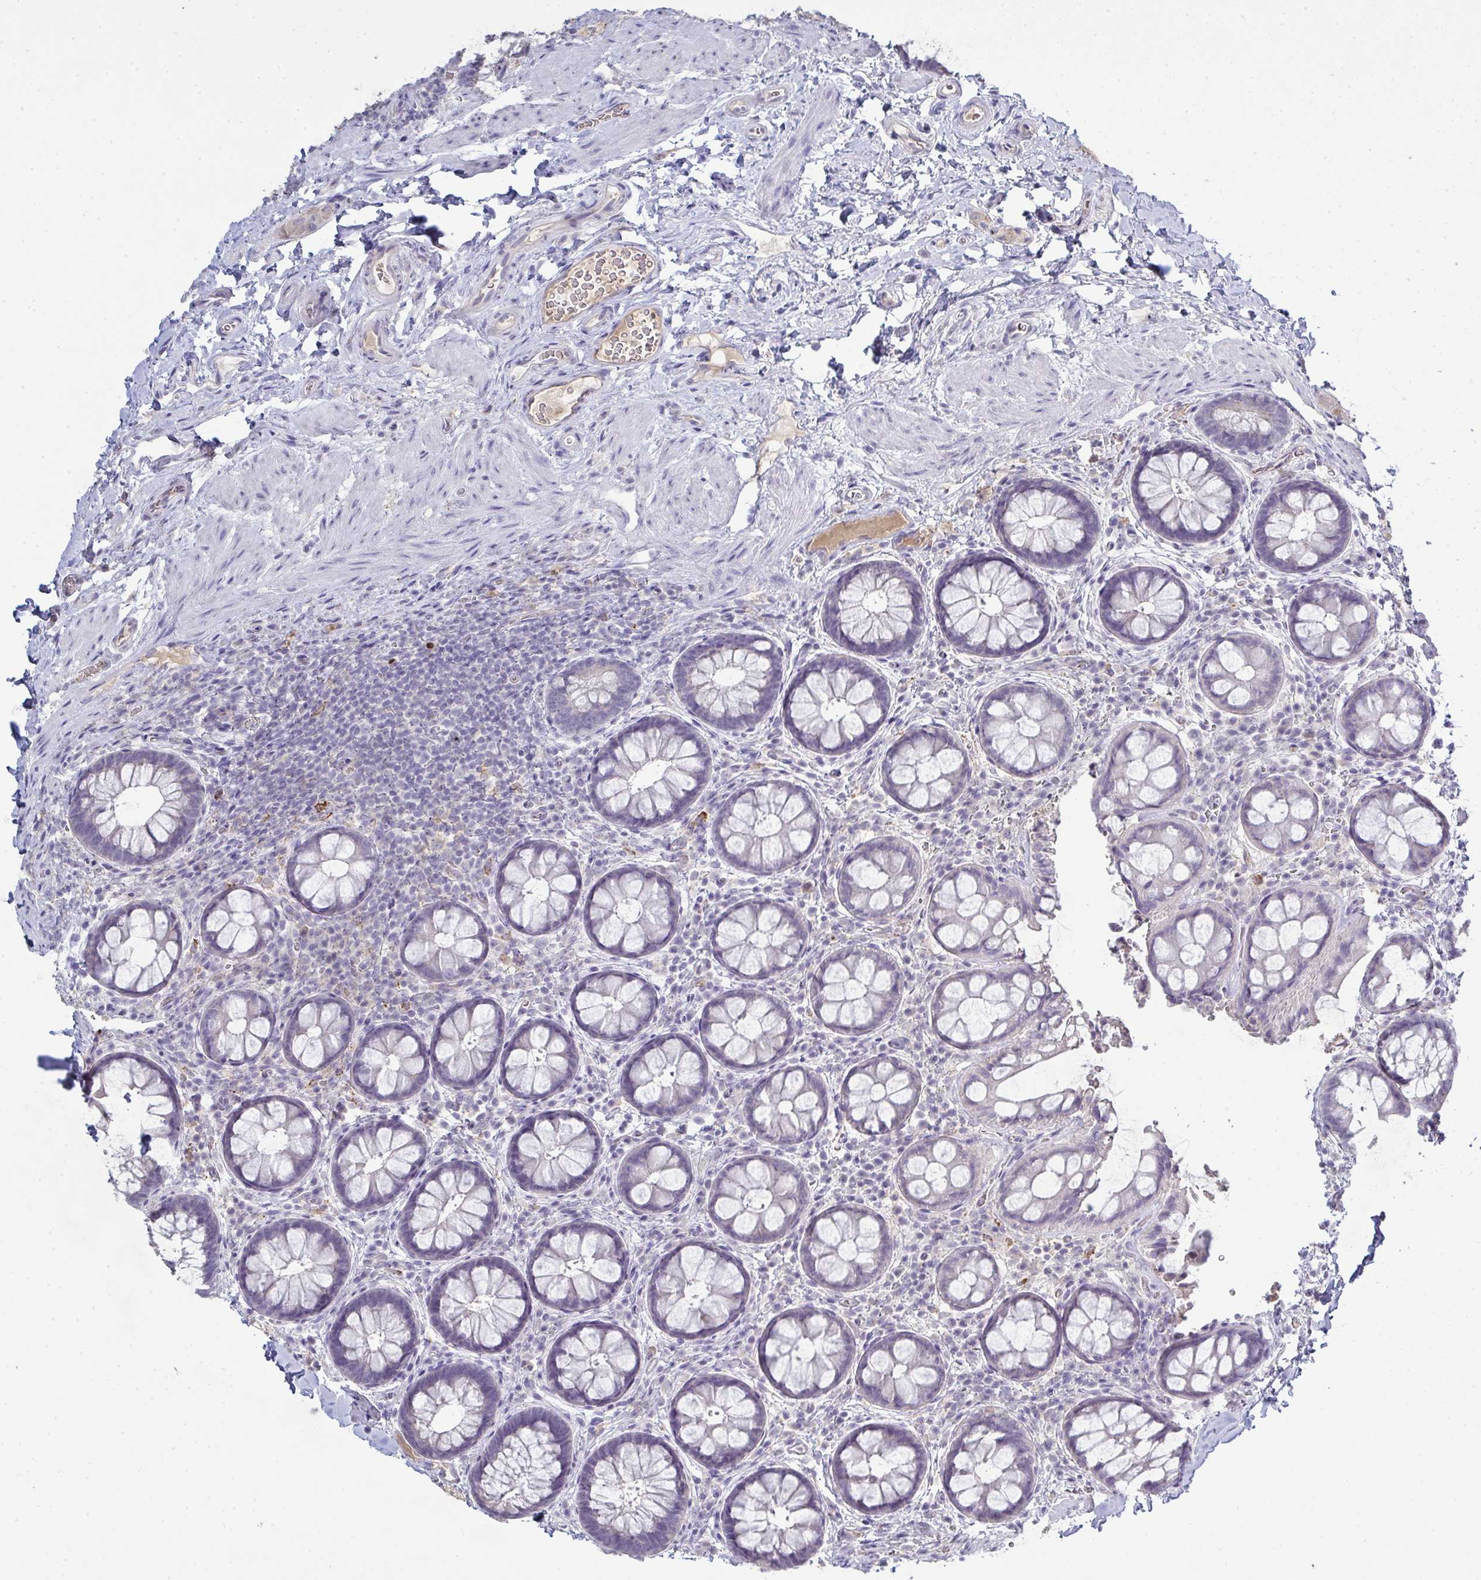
{"staining": {"intensity": "negative", "quantity": "none", "location": "none"}, "tissue": "rectum", "cell_type": "Glandular cells", "image_type": "normal", "snomed": [{"axis": "morphology", "description": "Normal tissue, NOS"}, {"axis": "topography", "description": "Rectum"}], "caption": "DAB immunohistochemical staining of normal human rectum exhibits no significant expression in glandular cells. (DAB (3,3'-diaminobenzidine) immunohistochemistry (IHC) visualized using brightfield microscopy, high magnification).", "gene": "ADAM21", "patient": {"sex": "female", "age": 69}}